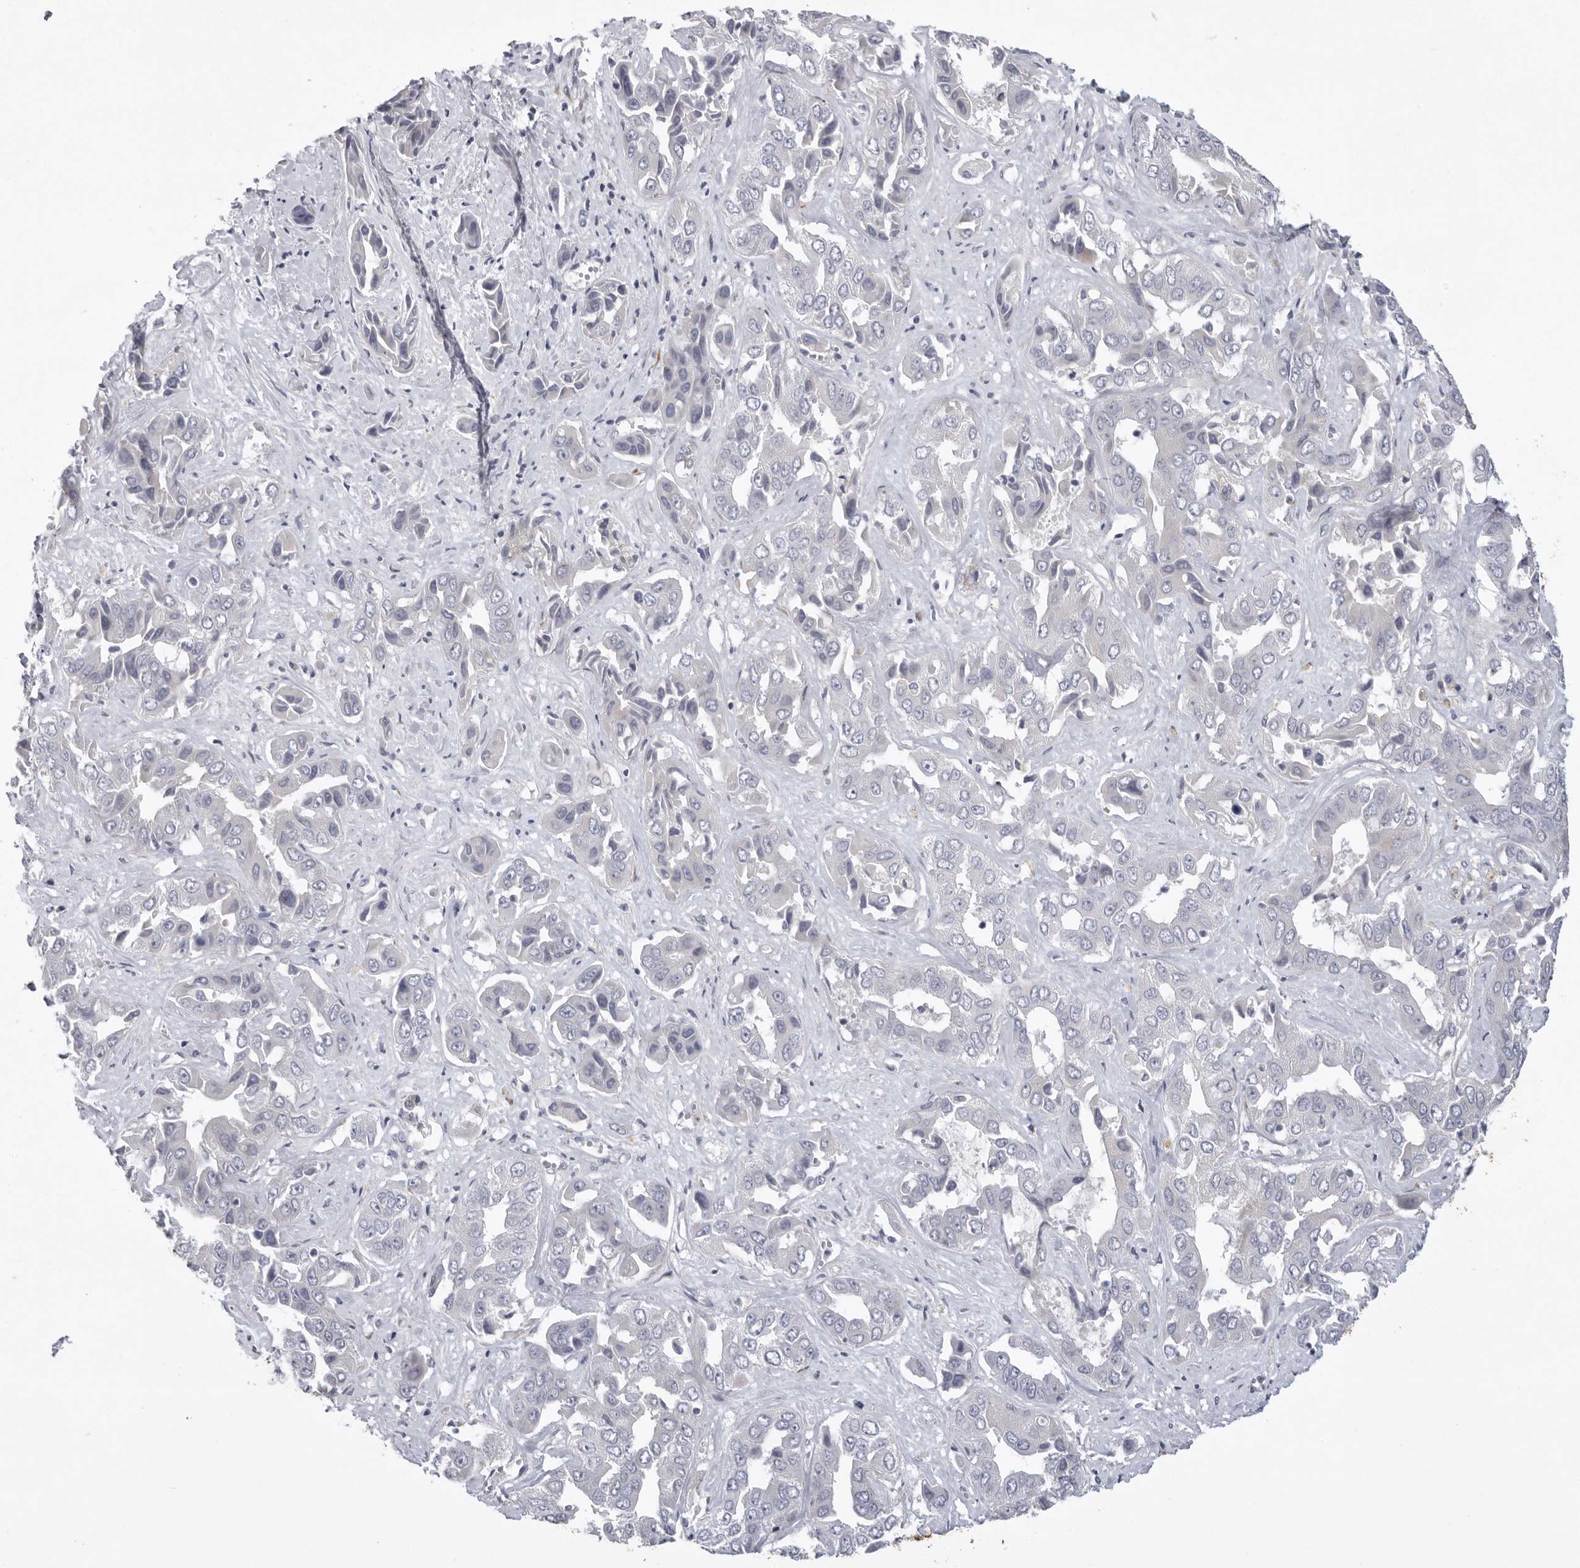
{"staining": {"intensity": "negative", "quantity": "none", "location": "none"}, "tissue": "liver cancer", "cell_type": "Tumor cells", "image_type": "cancer", "snomed": [{"axis": "morphology", "description": "Cholangiocarcinoma"}, {"axis": "topography", "description": "Liver"}], "caption": "IHC of liver cancer (cholangiocarcinoma) displays no expression in tumor cells.", "gene": "USP24", "patient": {"sex": "female", "age": 52}}